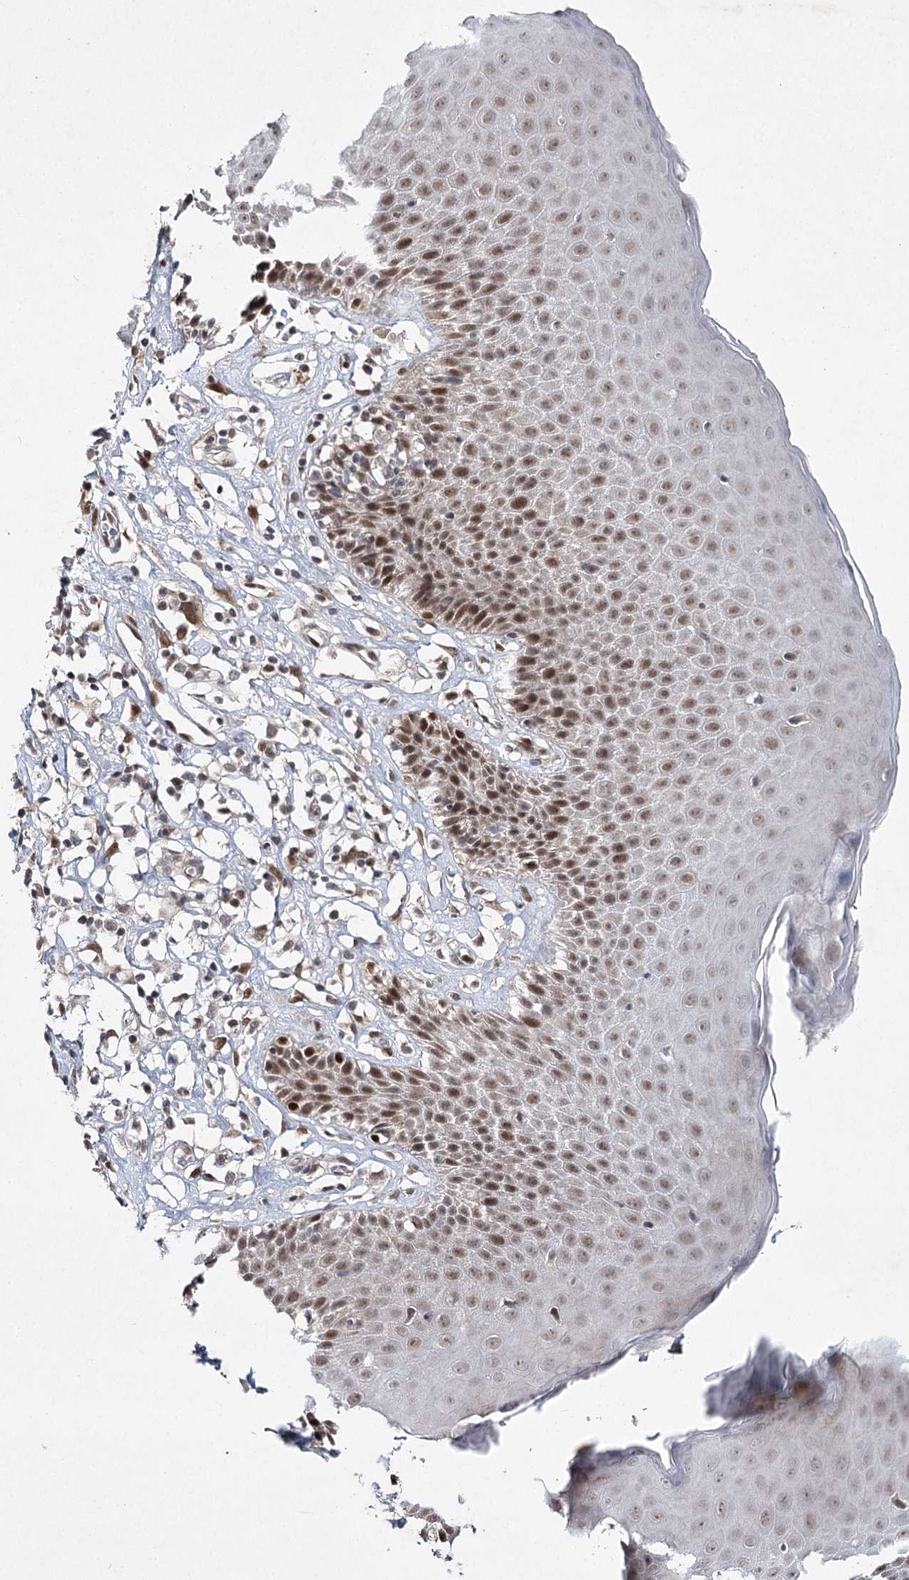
{"staining": {"intensity": "moderate", "quantity": "25%-75%", "location": "cytoplasmic/membranous,nuclear"}, "tissue": "skin", "cell_type": "Epidermal cells", "image_type": "normal", "snomed": [{"axis": "morphology", "description": "Normal tissue, NOS"}, {"axis": "topography", "description": "Vulva"}], "caption": "Immunohistochemistry (IHC) photomicrograph of normal skin: human skin stained using IHC exhibits medium levels of moderate protein expression localized specifically in the cytoplasmic/membranous,nuclear of epidermal cells, appearing as a cytoplasmic/membranous,nuclear brown color.", "gene": "DCUN1D4", "patient": {"sex": "female", "age": 68}}